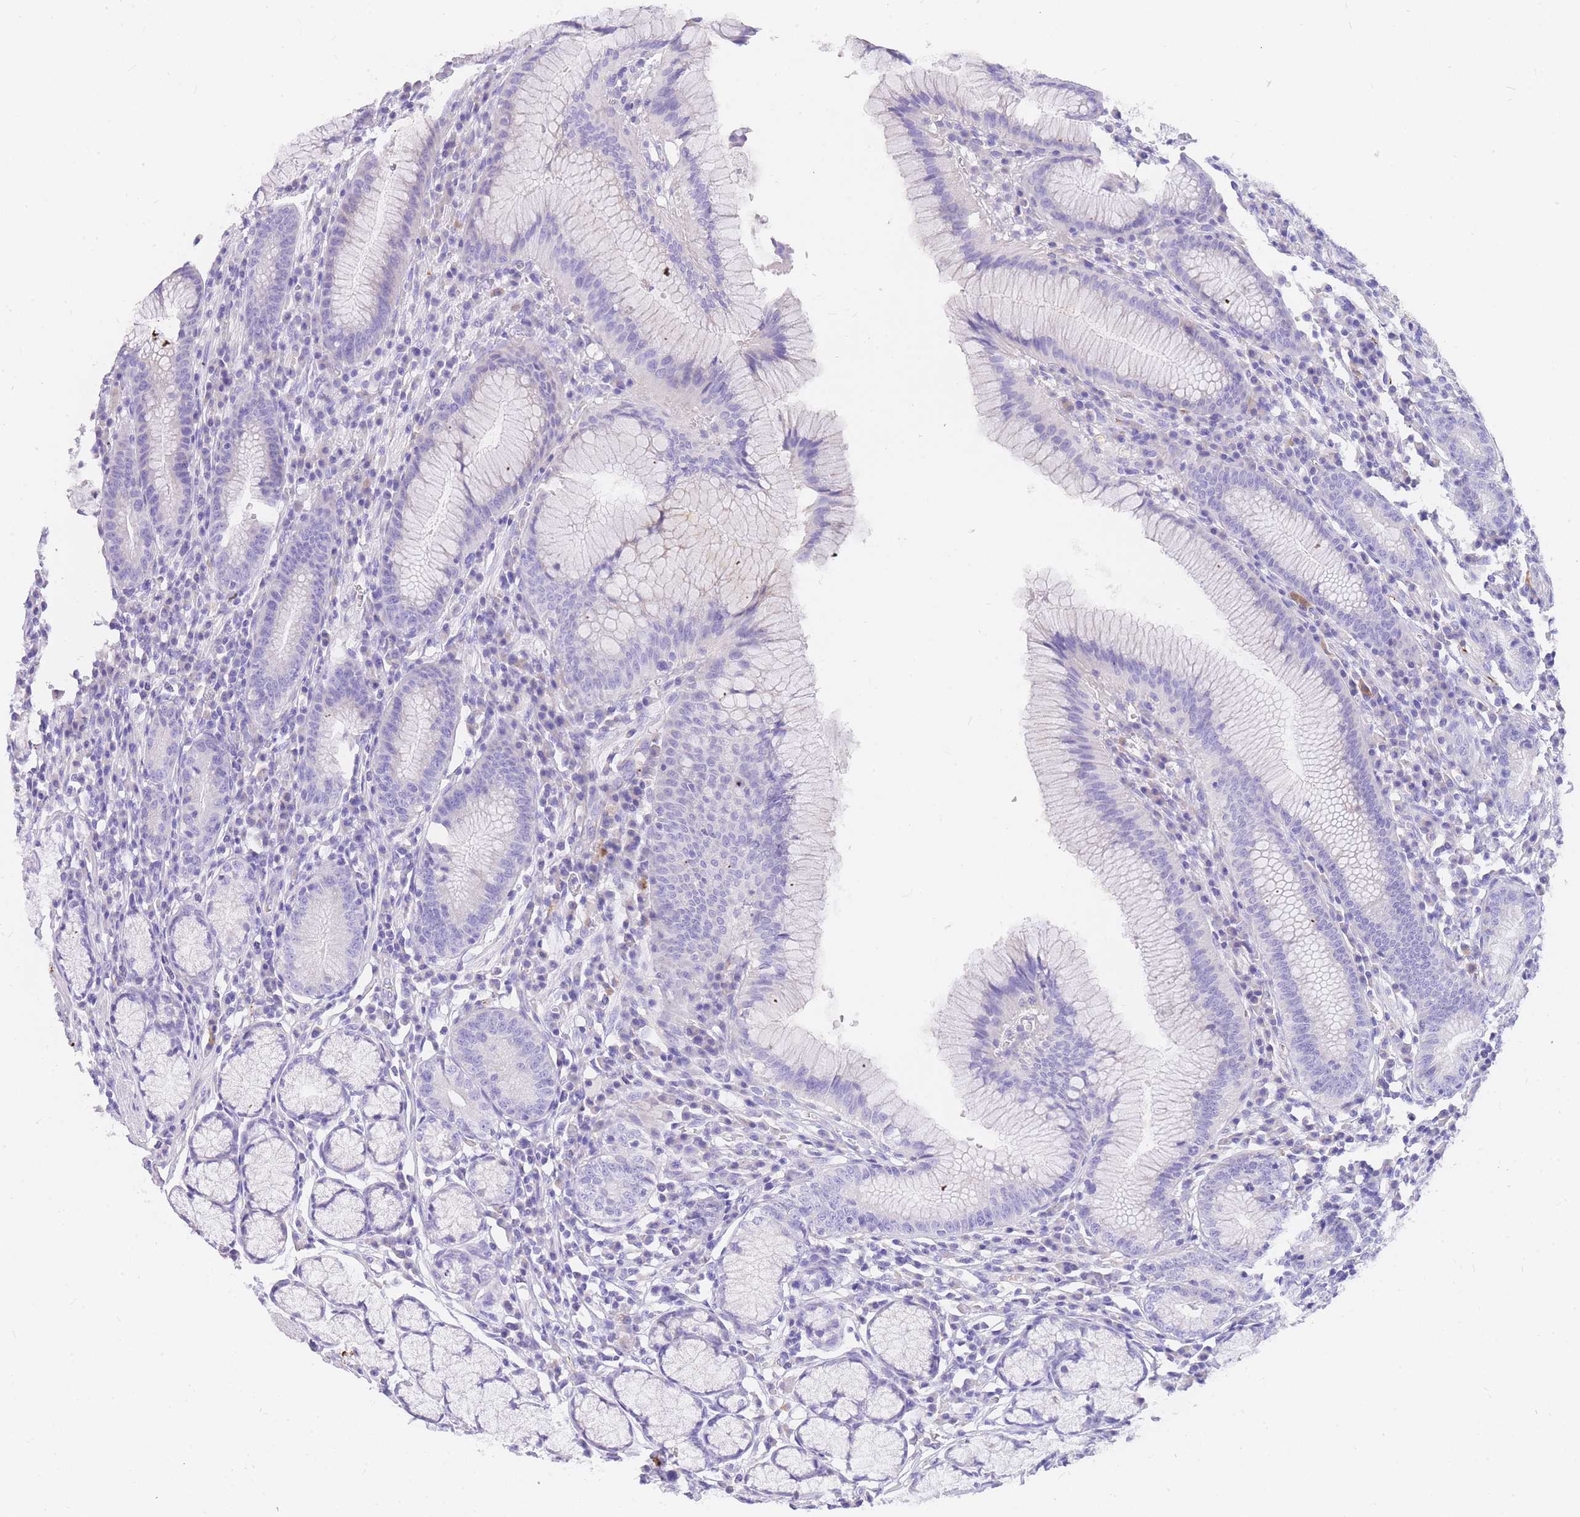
{"staining": {"intensity": "moderate", "quantity": "<25%", "location": "cytoplasmic/membranous"}, "tissue": "stomach", "cell_type": "Glandular cells", "image_type": "normal", "snomed": [{"axis": "morphology", "description": "Normal tissue, NOS"}, {"axis": "topography", "description": "Stomach"}], "caption": "IHC (DAB) staining of benign human stomach shows moderate cytoplasmic/membranous protein positivity in approximately <25% of glandular cells. (DAB (3,3'-diaminobenzidine) IHC with brightfield microscopy, high magnification).", "gene": "UPK1A", "patient": {"sex": "male", "age": 55}}